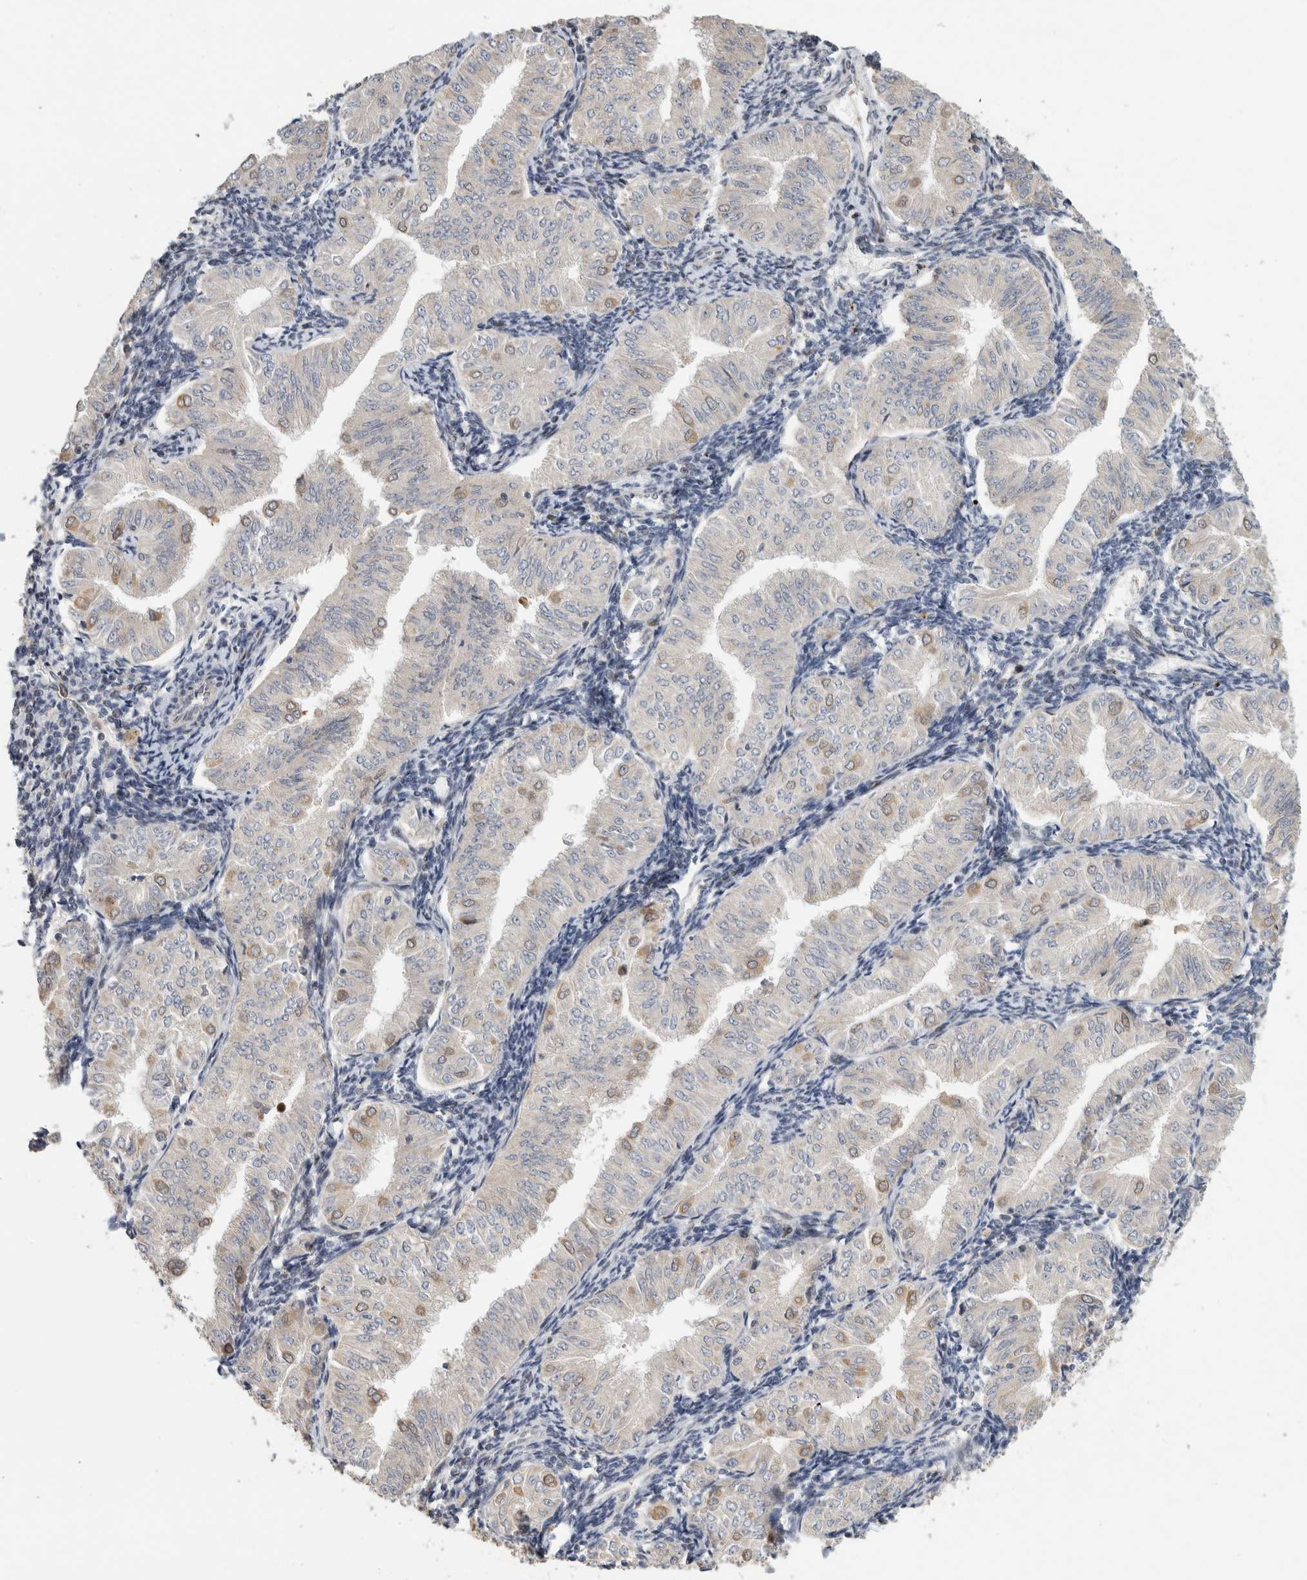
{"staining": {"intensity": "weak", "quantity": "<25%", "location": "cytoplasmic/membranous"}, "tissue": "endometrial cancer", "cell_type": "Tumor cells", "image_type": "cancer", "snomed": [{"axis": "morphology", "description": "Normal tissue, NOS"}, {"axis": "morphology", "description": "Adenocarcinoma, NOS"}, {"axis": "topography", "description": "Endometrium"}], "caption": "The photomicrograph shows no staining of tumor cells in adenocarcinoma (endometrial).", "gene": "C8orf58", "patient": {"sex": "female", "age": 53}}